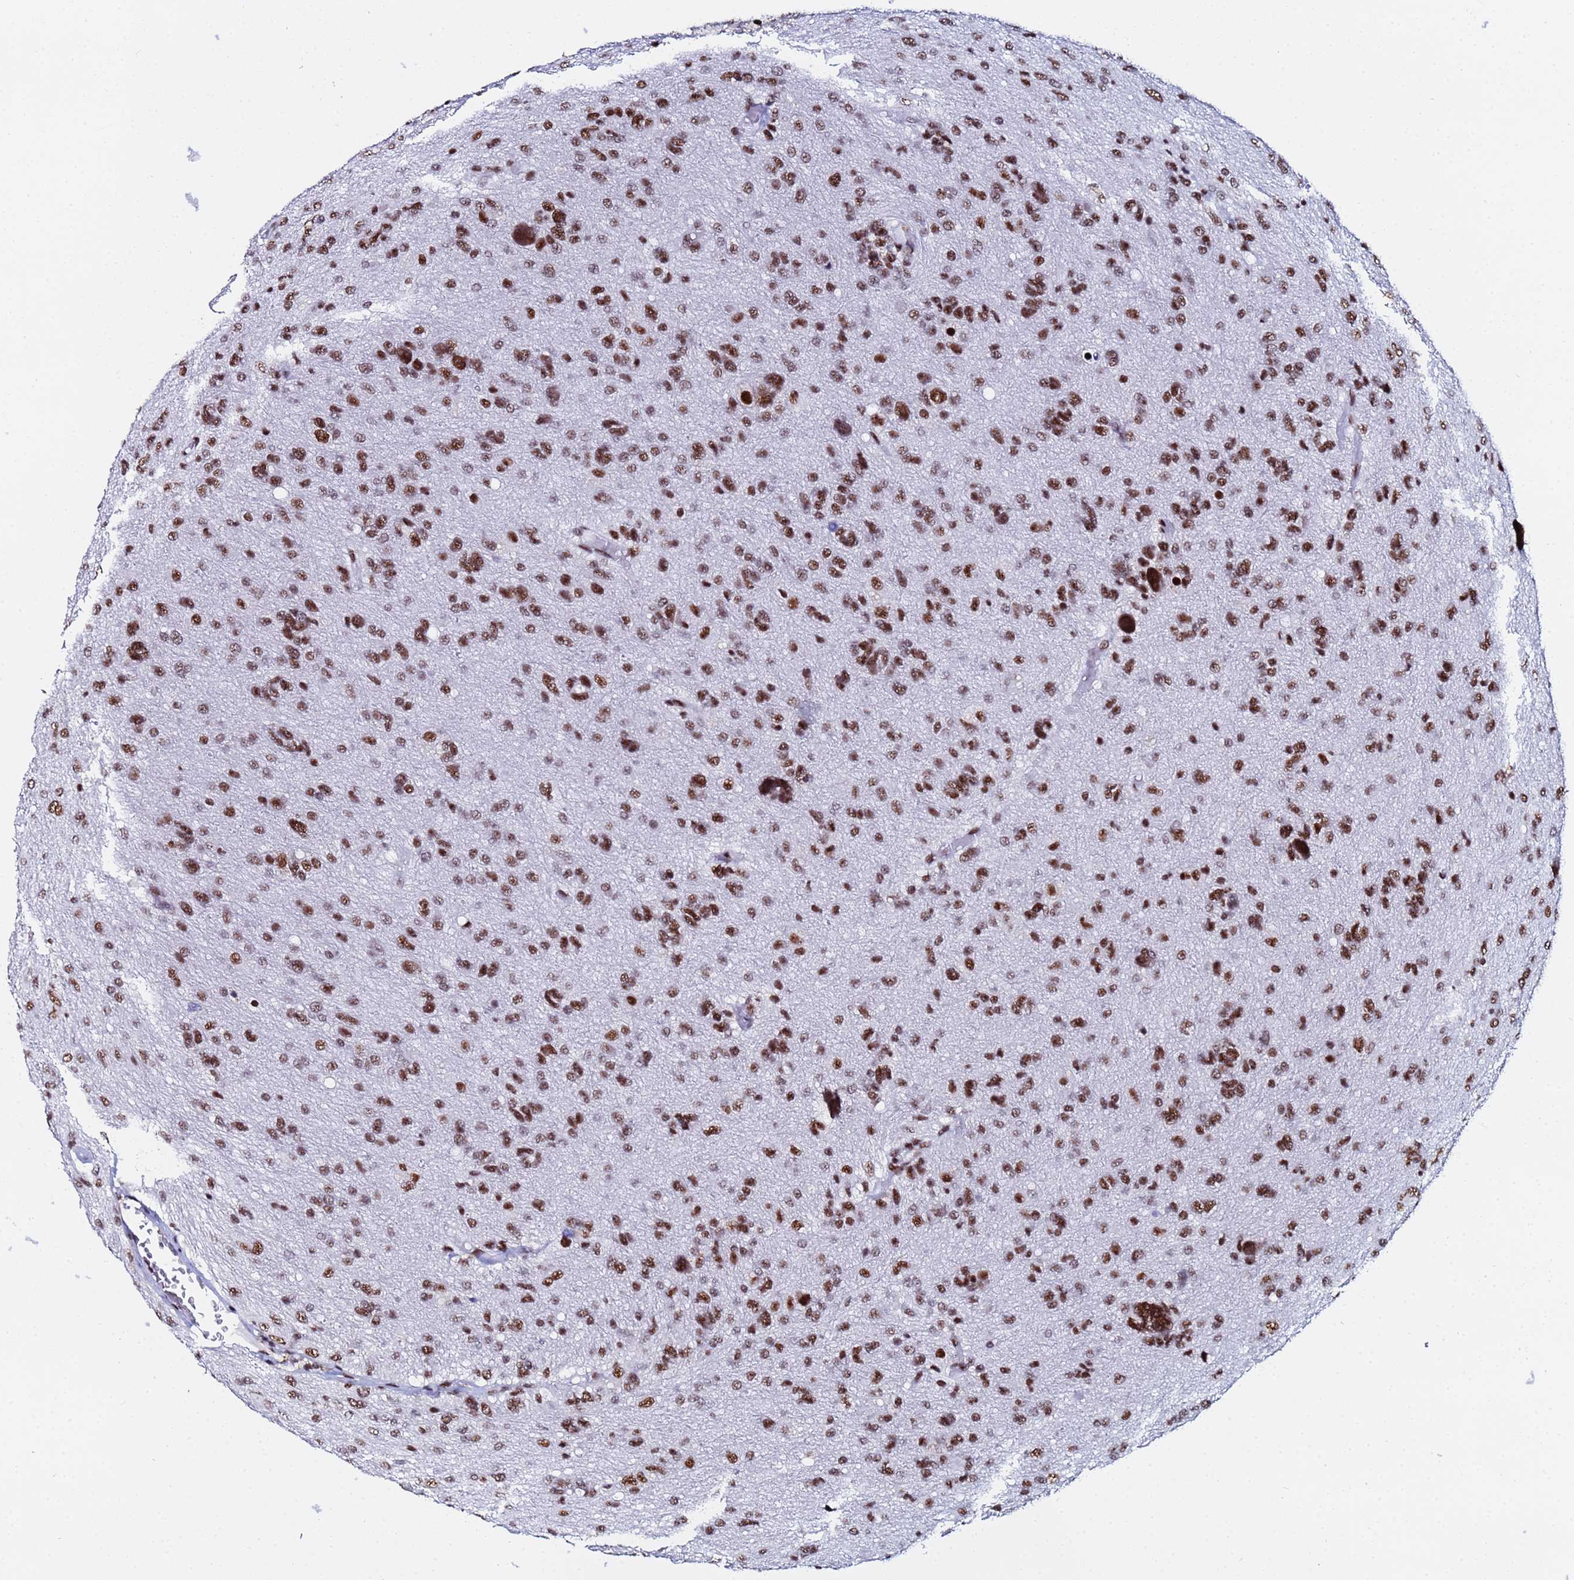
{"staining": {"intensity": "moderate", "quantity": ">75%", "location": "nuclear"}, "tissue": "glioma", "cell_type": "Tumor cells", "image_type": "cancer", "snomed": [{"axis": "morphology", "description": "Glioma, malignant, High grade"}, {"axis": "topography", "description": "Brain"}], "caption": "Human malignant glioma (high-grade) stained with a brown dye exhibits moderate nuclear positive expression in about >75% of tumor cells.", "gene": "SNRPA1", "patient": {"sex": "female", "age": 59}}